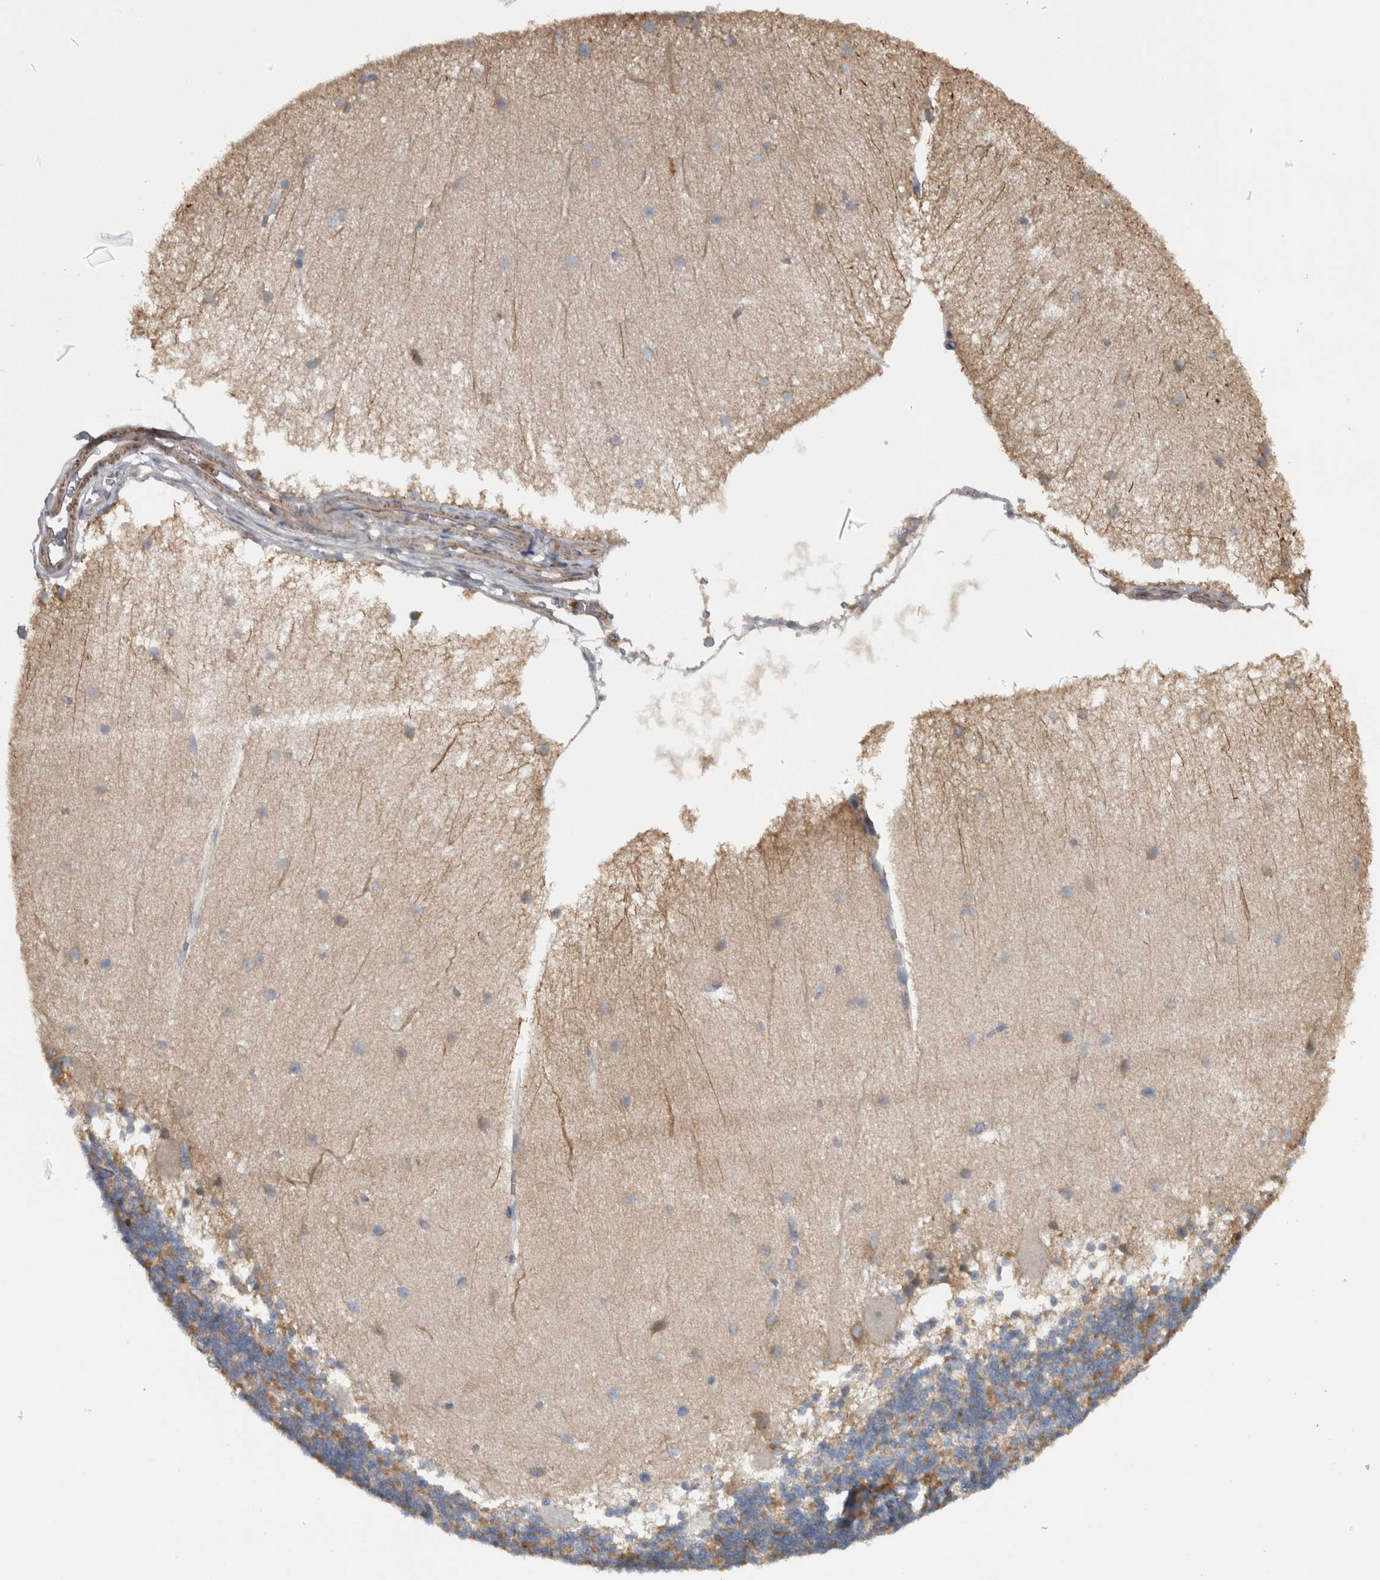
{"staining": {"intensity": "weak", "quantity": ">75%", "location": "cytoplasmic/membranous"}, "tissue": "cerebellum", "cell_type": "Cells in granular layer", "image_type": "normal", "snomed": [{"axis": "morphology", "description": "Normal tissue, NOS"}, {"axis": "topography", "description": "Cerebellum"}], "caption": "DAB immunohistochemical staining of unremarkable human cerebellum displays weak cytoplasmic/membranous protein positivity in approximately >75% of cells in granular layer.", "gene": "NT5C2", "patient": {"sex": "female", "age": 54}}